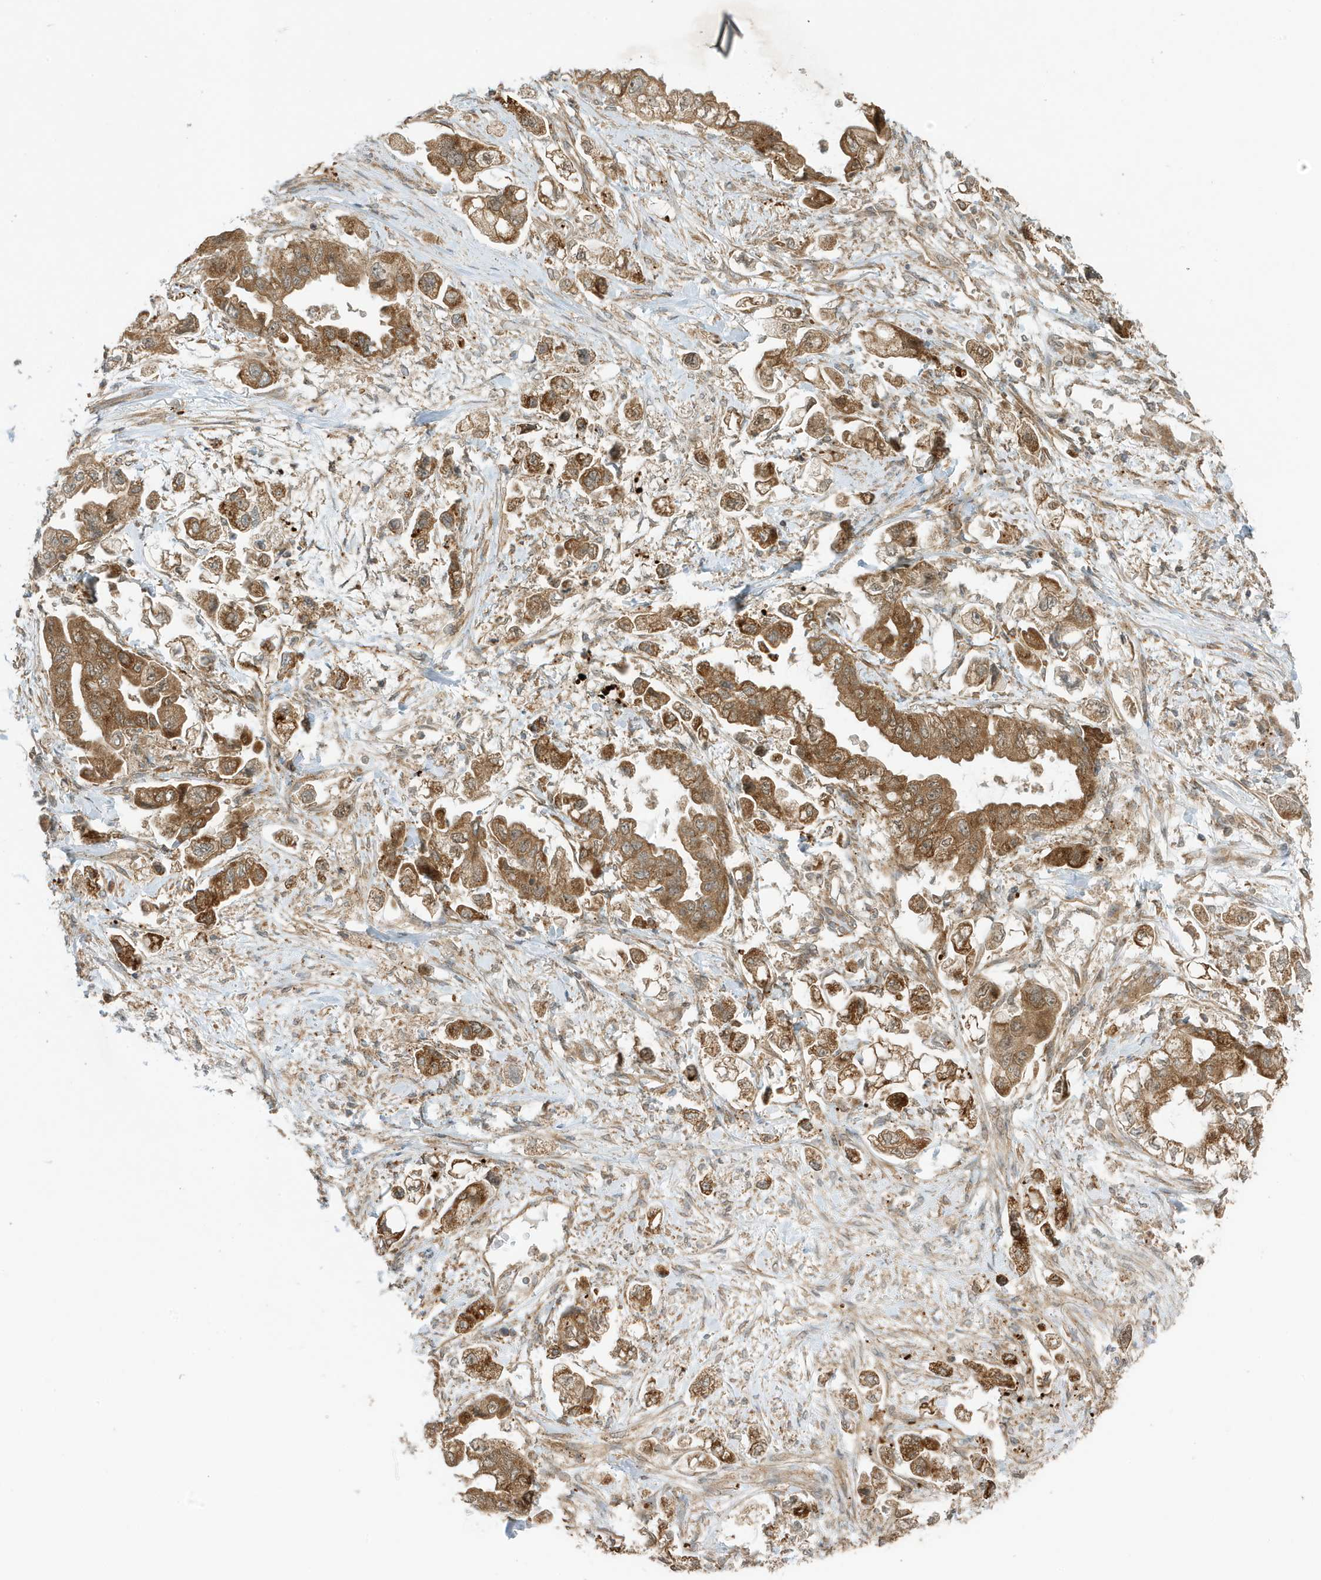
{"staining": {"intensity": "moderate", "quantity": ">75%", "location": "cytoplasmic/membranous"}, "tissue": "stomach cancer", "cell_type": "Tumor cells", "image_type": "cancer", "snomed": [{"axis": "morphology", "description": "Adenocarcinoma, NOS"}, {"axis": "topography", "description": "Stomach"}], "caption": "Brown immunohistochemical staining in stomach cancer (adenocarcinoma) displays moderate cytoplasmic/membranous expression in approximately >75% of tumor cells.", "gene": "DHX36", "patient": {"sex": "male", "age": 62}}